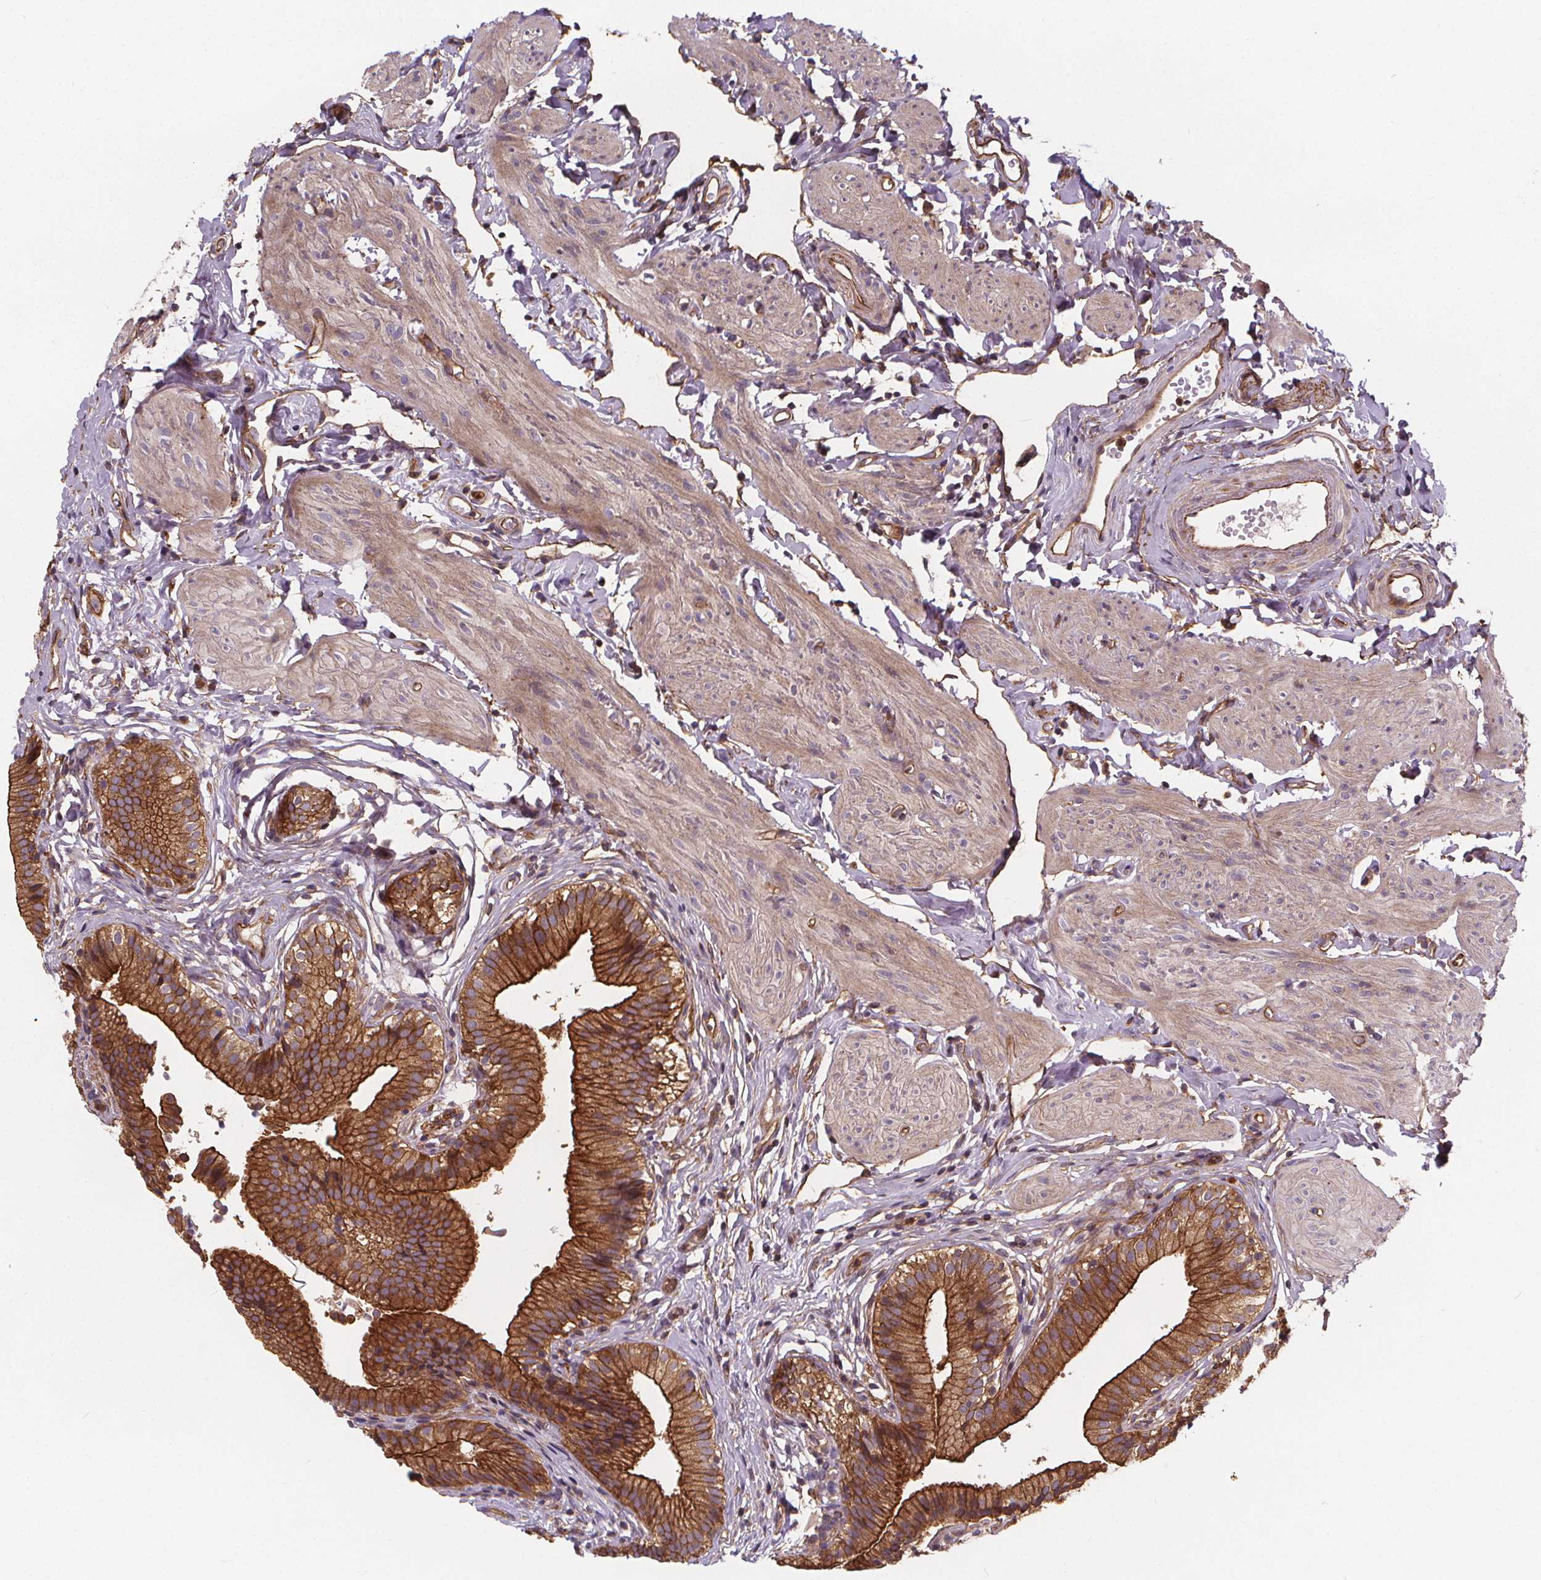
{"staining": {"intensity": "strong", "quantity": ">75%", "location": "cytoplasmic/membranous"}, "tissue": "gallbladder", "cell_type": "Glandular cells", "image_type": "normal", "snomed": [{"axis": "morphology", "description": "Normal tissue, NOS"}, {"axis": "topography", "description": "Gallbladder"}], "caption": "High-power microscopy captured an immunohistochemistry image of benign gallbladder, revealing strong cytoplasmic/membranous positivity in about >75% of glandular cells.", "gene": "CLINT1", "patient": {"sex": "female", "age": 47}}